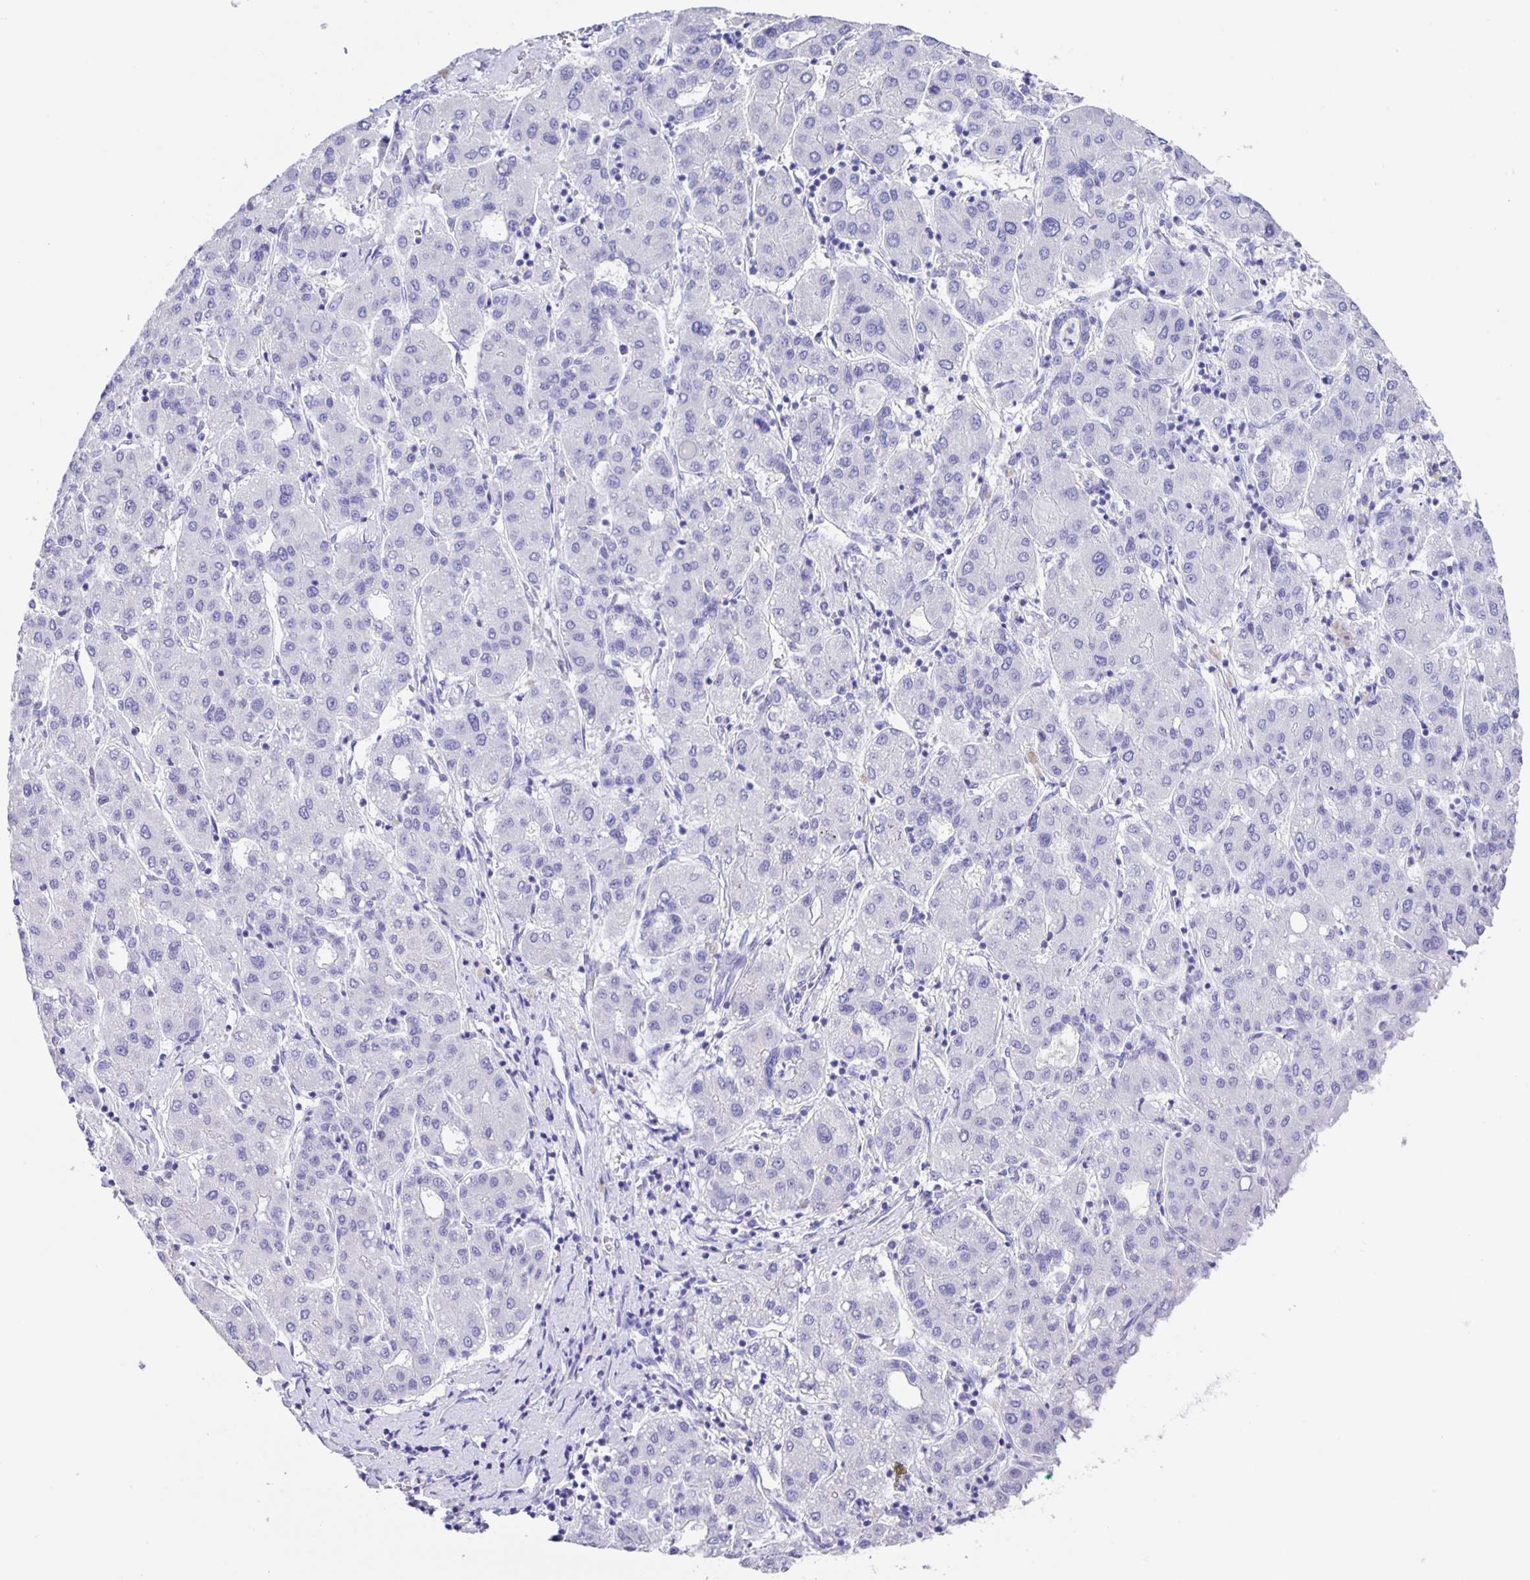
{"staining": {"intensity": "negative", "quantity": "none", "location": "none"}, "tissue": "liver cancer", "cell_type": "Tumor cells", "image_type": "cancer", "snomed": [{"axis": "morphology", "description": "Carcinoma, Hepatocellular, NOS"}, {"axis": "topography", "description": "Liver"}], "caption": "This is a photomicrograph of immunohistochemistry (IHC) staining of liver cancer (hepatocellular carcinoma), which shows no staining in tumor cells.", "gene": "GUCA2A", "patient": {"sex": "male", "age": 65}}